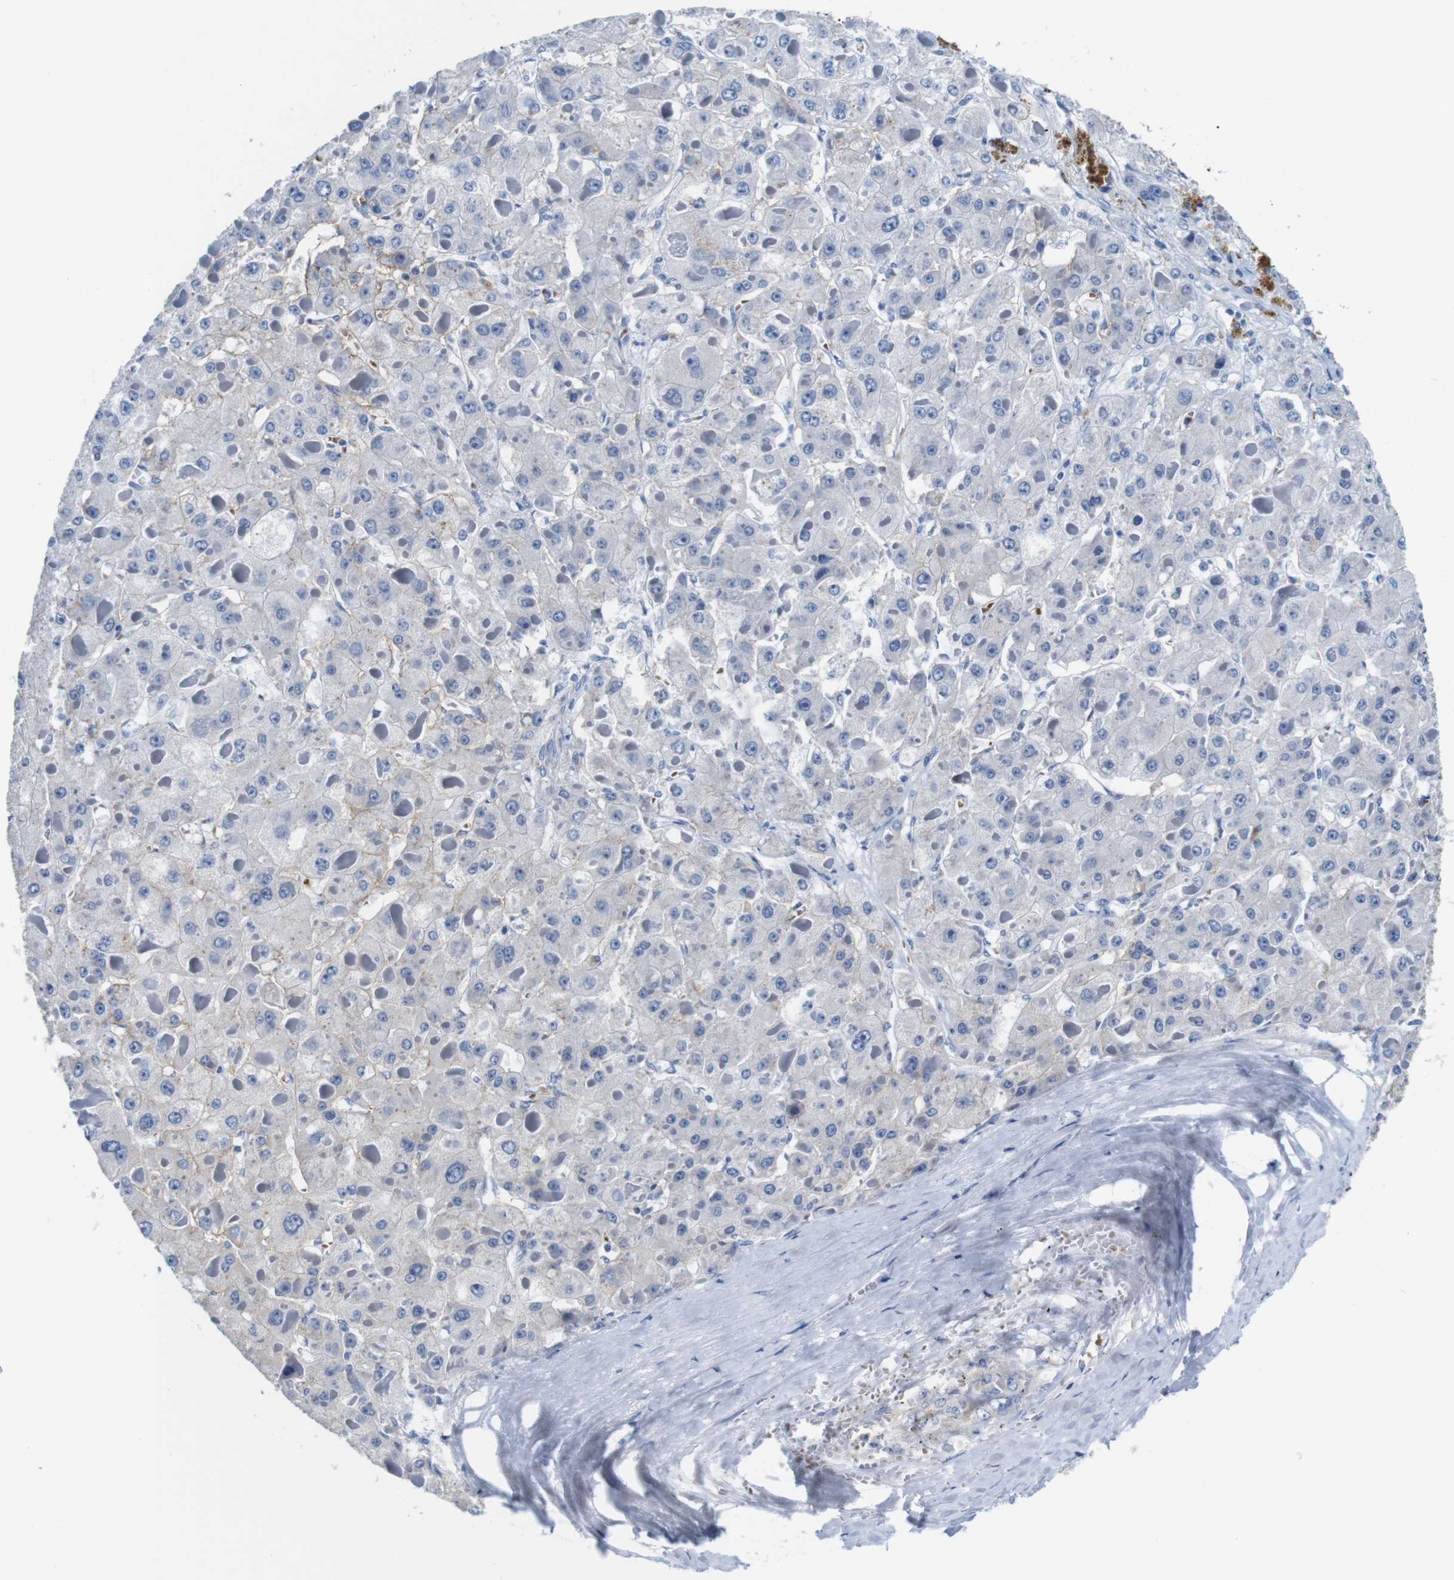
{"staining": {"intensity": "negative", "quantity": "none", "location": "none"}, "tissue": "liver cancer", "cell_type": "Tumor cells", "image_type": "cancer", "snomed": [{"axis": "morphology", "description": "Carcinoma, Hepatocellular, NOS"}, {"axis": "topography", "description": "Liver"}], "caption": "DAB (3,3'-diaminobenzidine) immunohistochemical staining of liver cancer (hepatocellular carcinoma) shows no significant positivity in tumor cells.", "gene": "IGSF8", "patient": {"sex": "female", "age": 73}}